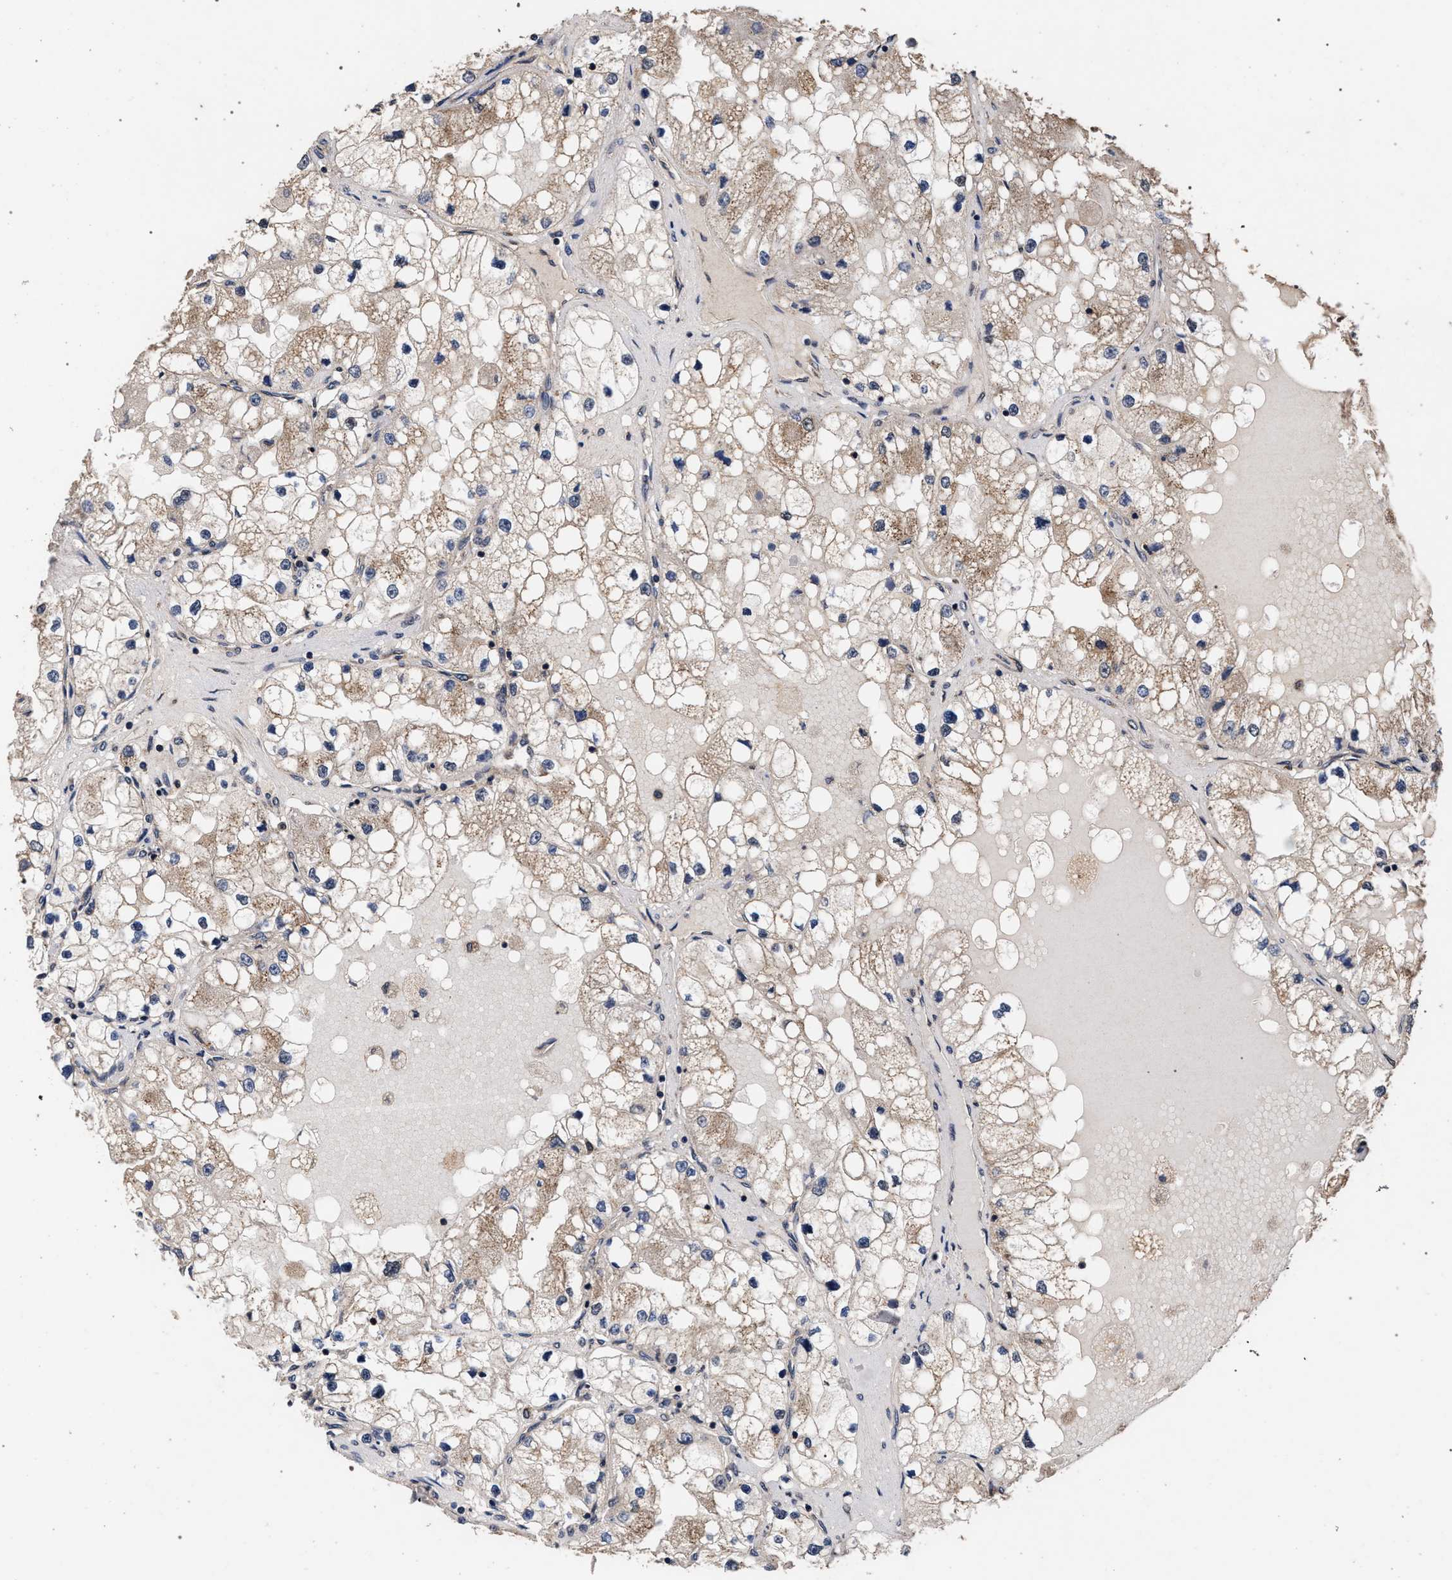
{"staining": {"intensity": "moderate", "quantity": ">75%", "location": "cytoplasmic/membranous"}, "tissue": "renal cancer", "cell_type": "Tumor cells", "image_type": "cancer", "snomed": [{"axis": "morphology", "description": "Adenocarcinoma, NOS"}, {"axis": "topography", "description": "Kidney"}], "caption": "The micrograph displays a brown stain indicating the presence of a protein in the cytoplasmic/membranous of tumor cells in renal cancer (adenocarcinoma).", "gene": "ACOX1", "patient": {"sex": "male", "age": 68}}